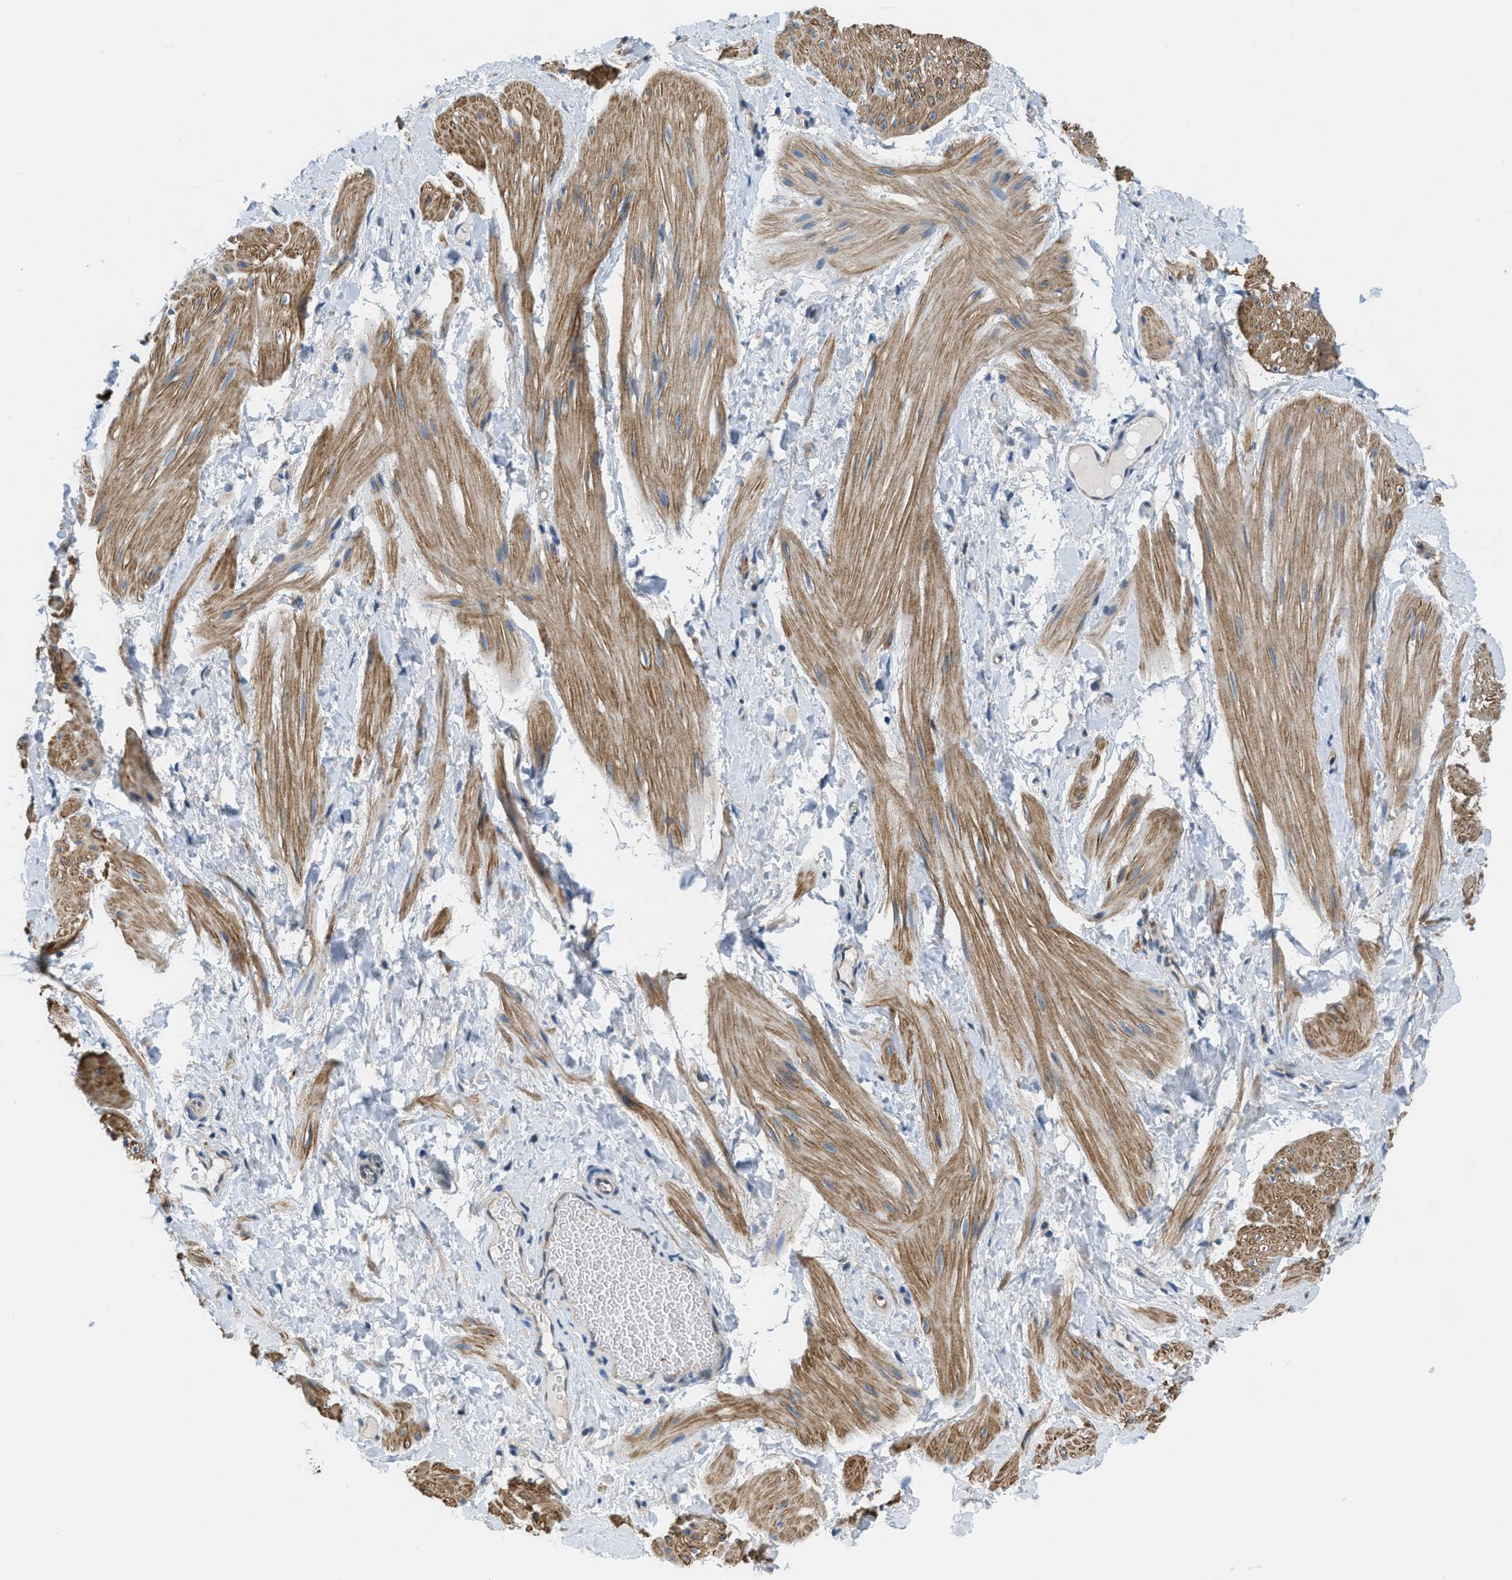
{"staining": {"intensity": "moderate", "quantity": ">75%", "location": "cytoplasmic/membranous"}, "tissue": "smooth muscle", "cell_type": "Smooth muscle cells", "image_type": "normal", "snomed": [{"axis": "morphology", "description": "Normal tissue, NOS"}, {"axis": "topography", "description": "Smooth muscle"}], "caption": "High-power microscopy captured an immunohistochemistry photomicrograph of benign smooth muscle, revealing moderate cytoplasmic/membranous staining in approximately >75% of smooth muscle cells. (Brightfield microscopy of DAB IHC at high magnification).", "gene": "PIP5K1C", "patient": {"sex": "male", "age": 16}}